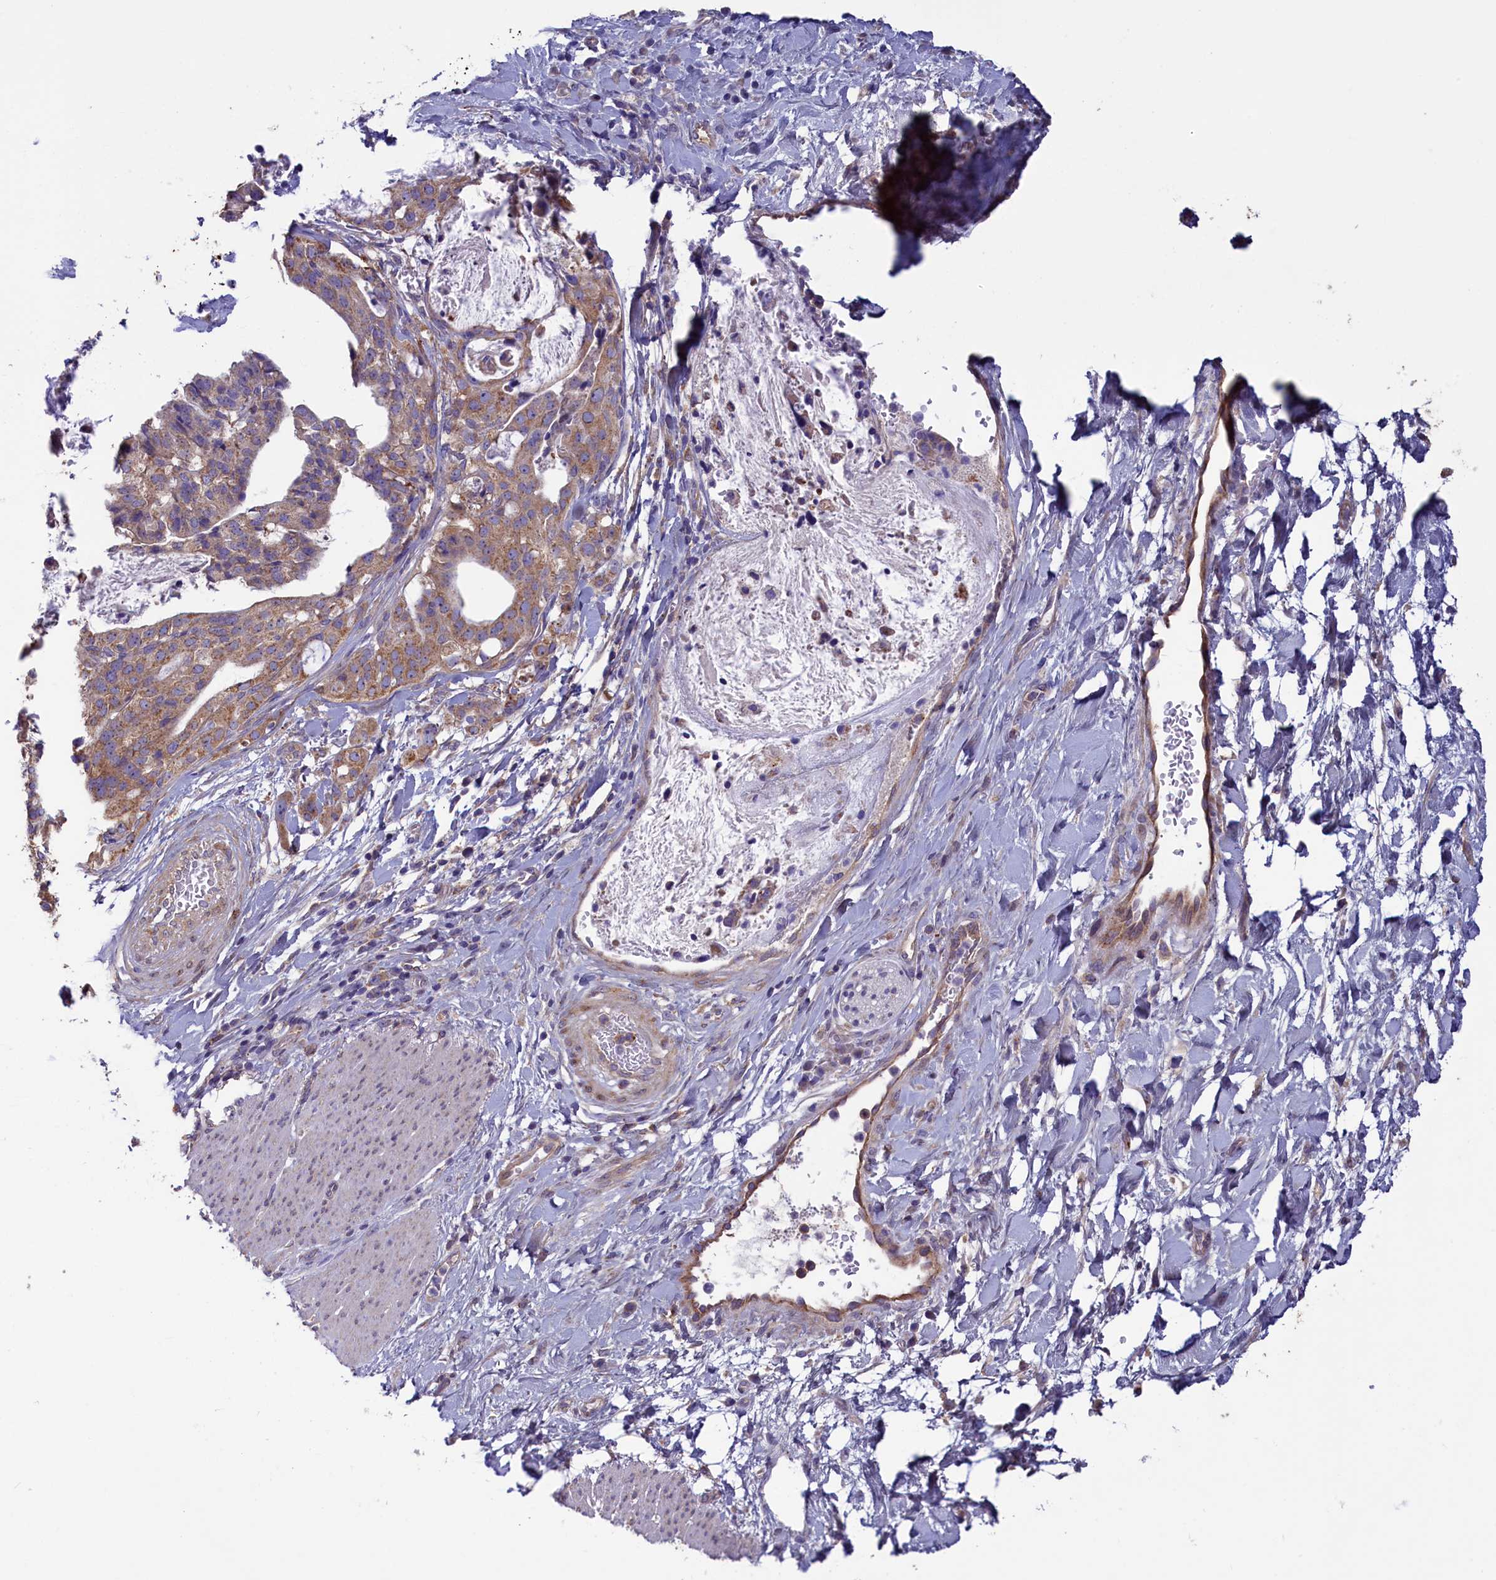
{"staining": {"intensity": "moderate", "quantity": "25%-75%", "location": "cytoplasmic/membranous"}, "tissue": "stomach cancer", "cell_type": "Tumor cells", "image_type": "cancer", "snomed": [{"axis": "morphology", "description": "Adenocarcinoma, NOS"}, {"axis": "topography", "description": "Stomach"}], "caption": "Stomach cancer was stained to show a protein in brown. There is medium levels of moderate cytoplasmic/membranous staining in approximately 25%-75% of tumor cells.", "gene": "ACAD8", "patient": {"sex": "male", "age": 48}}